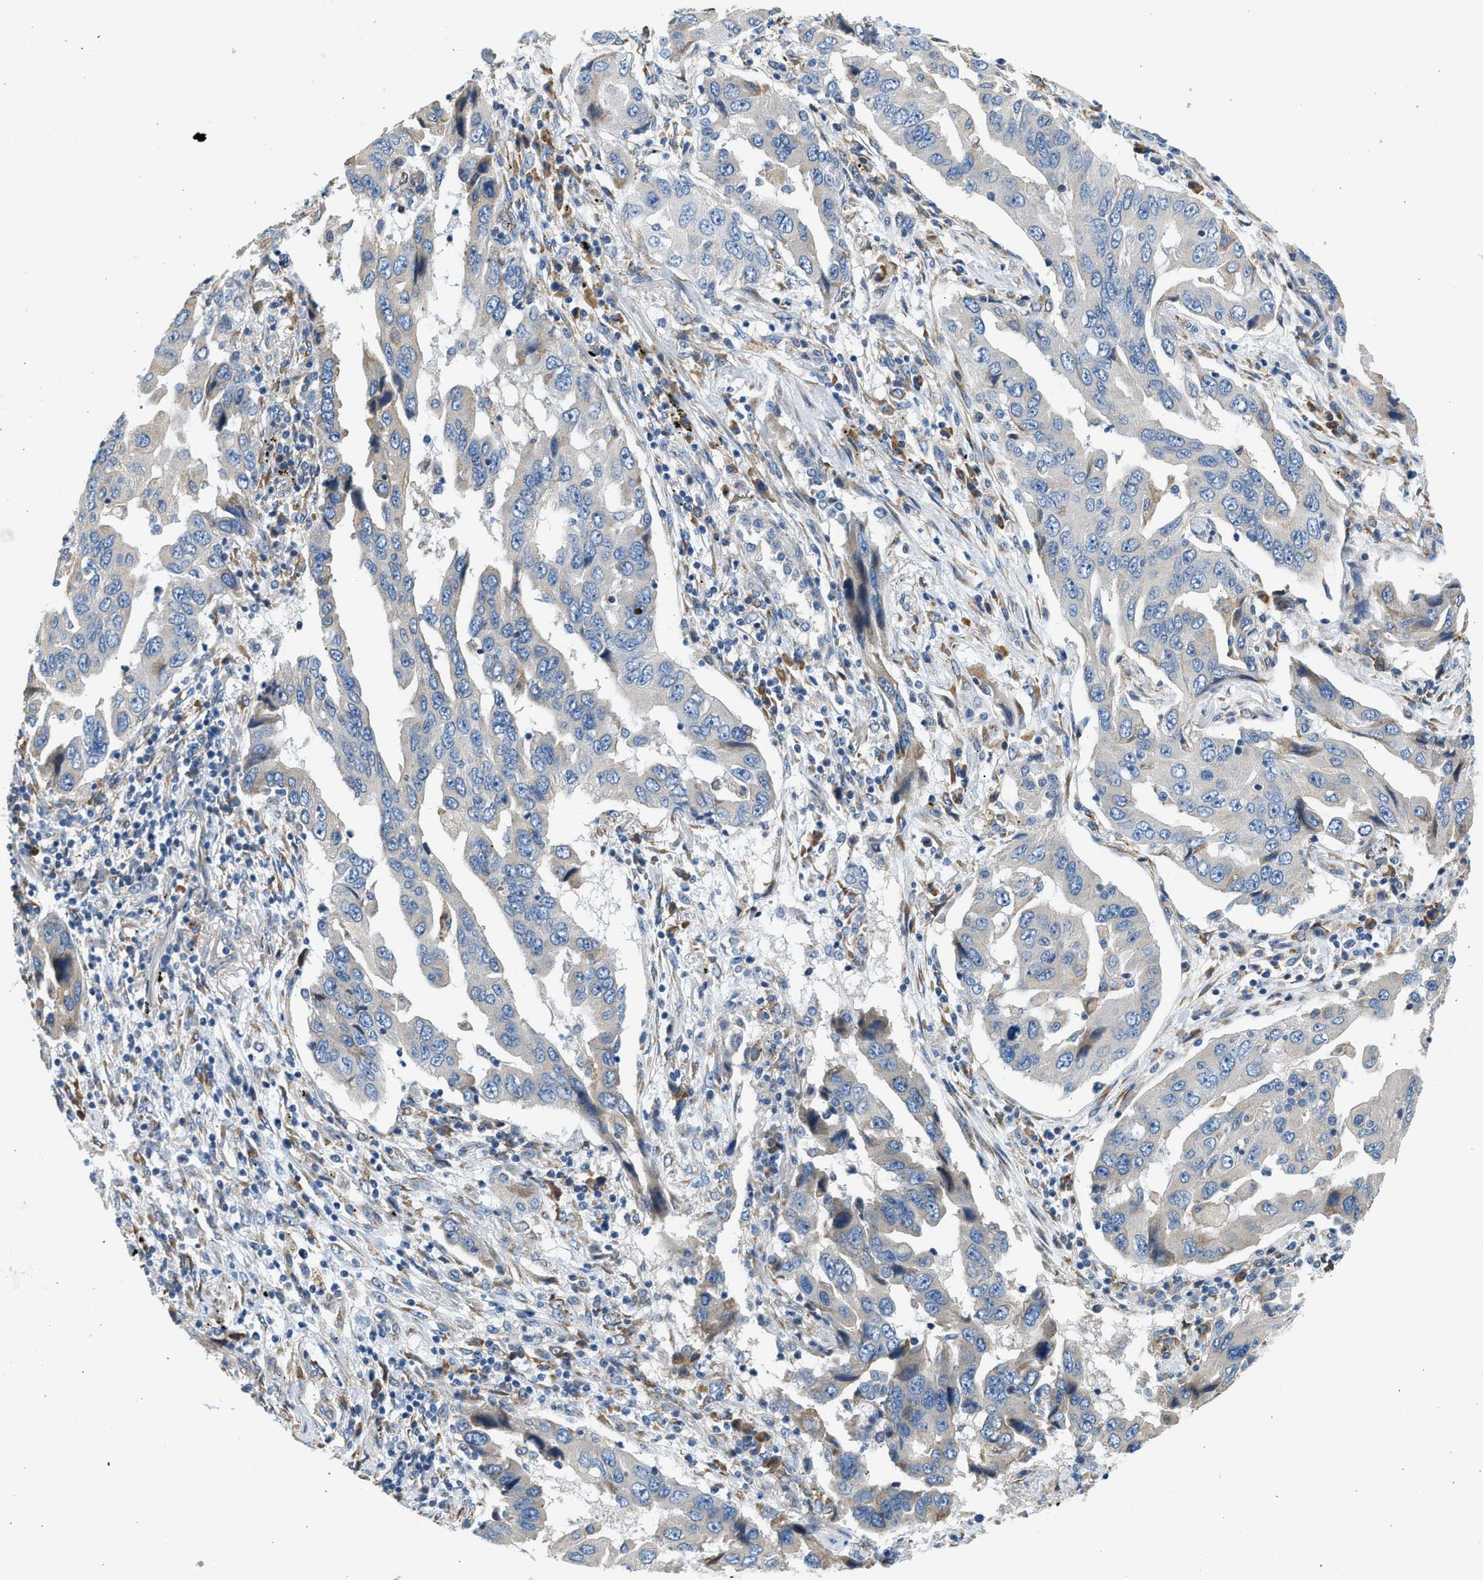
{"staining": {"intensity": "negative", "quantity": "none", "location": "none"}, "tissue": "lung cancer", "cell_type": "Tumor cells", "image_type": "cancer", "snomed": [{"axis": "morphology", "description": "Adenocarcinoma, NOS"}, {"axis": "topography", "description": "Lung"}], "caption": "This is an immunohistochemistry histopathology image of adenocarcinoma (lung). There is no staining in tumor cells.", "gene": "CNTN6", "patient": {"sex": "female", "age": 65}}